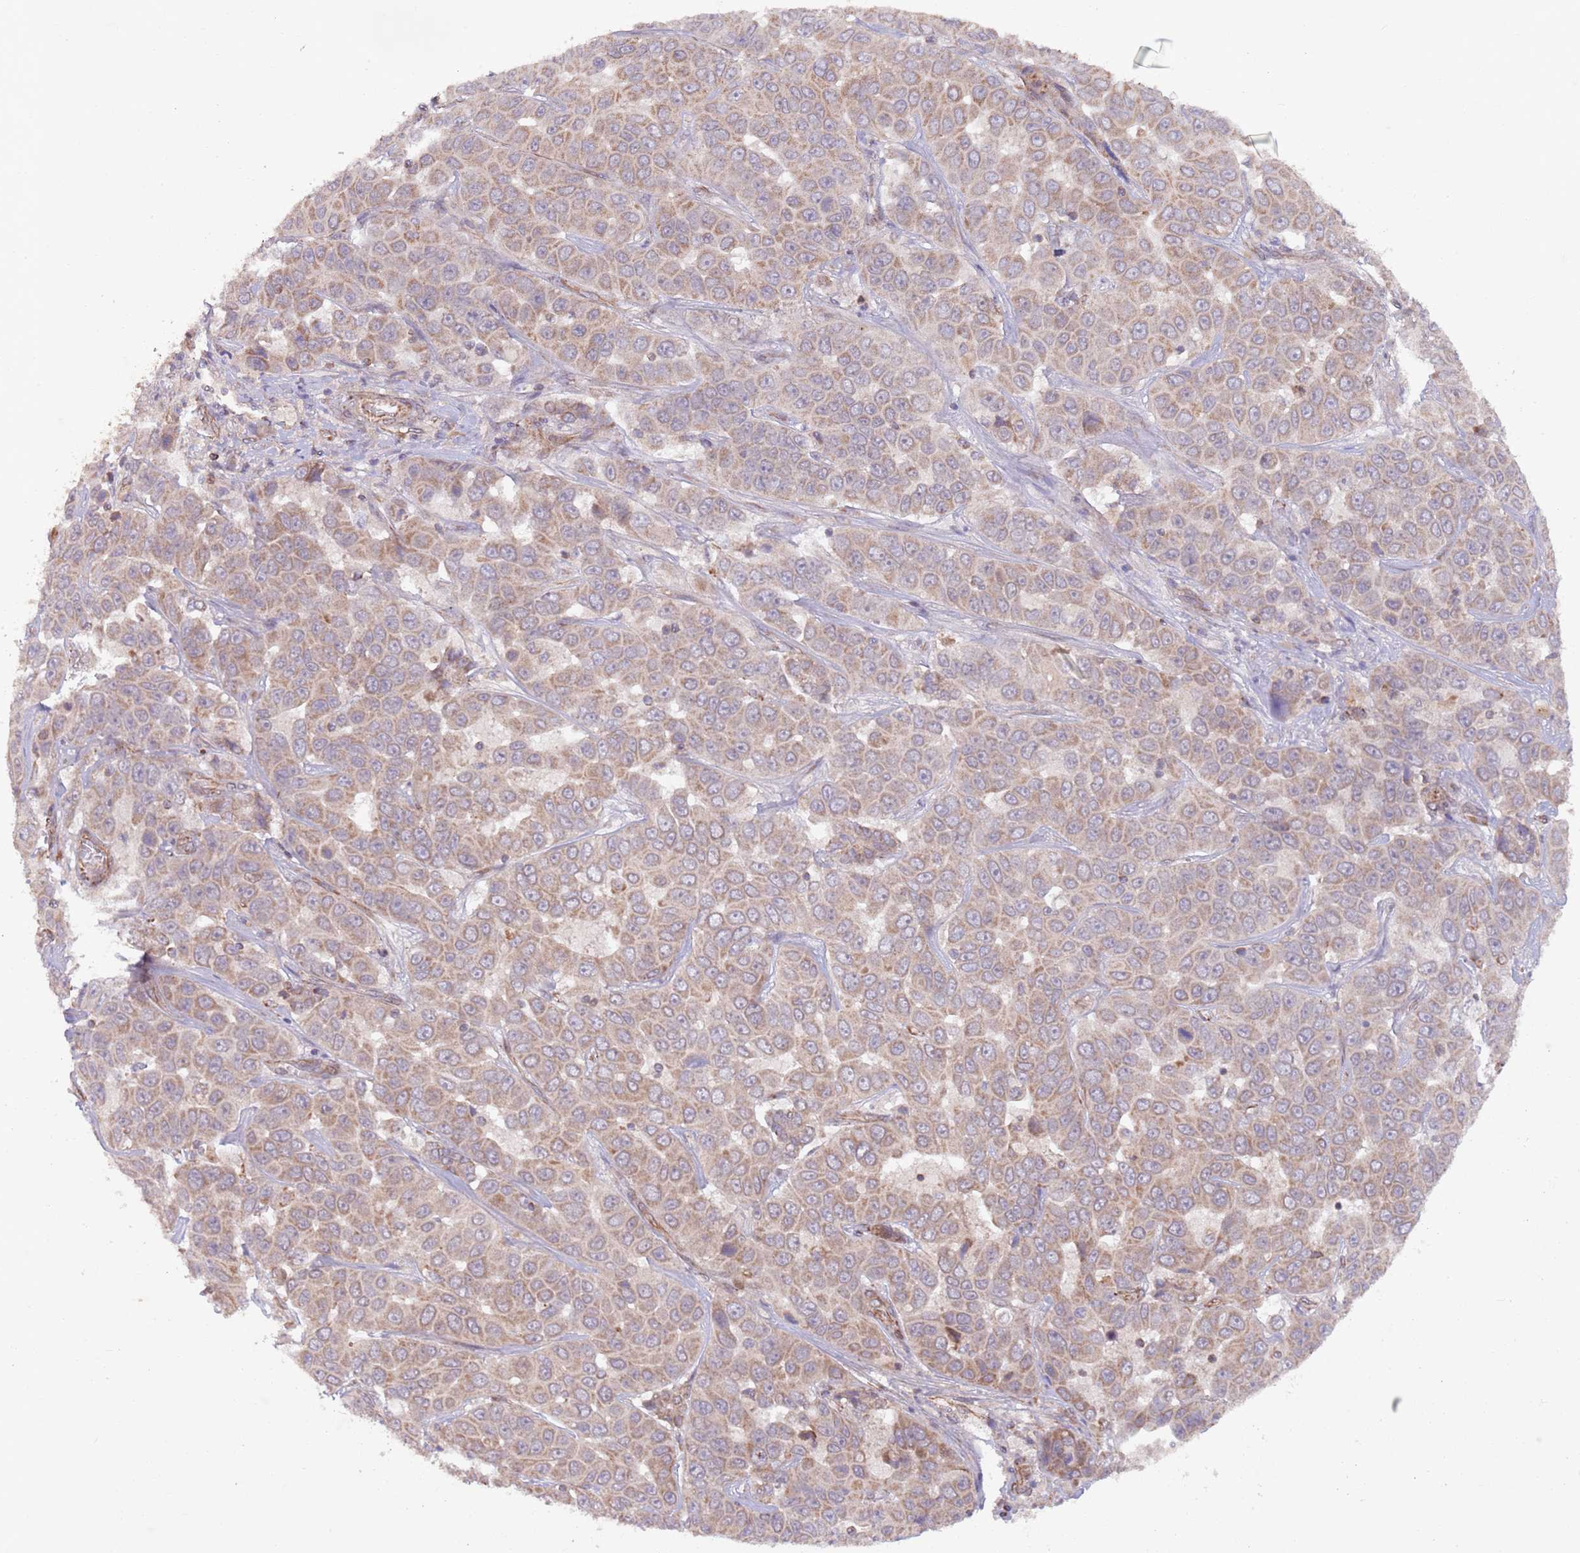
{"staining": {"intensity": "moderate", "quantity": "25%-75%", "location": "cytoplasmic/membranous"}, "tissue": "liver cancer", "cell_type": "Tumor cells", "image_type": "cancer", "snomed": [{"axis": "morphology", "description": "Cholangiocarcinoma"}, {"axis": "topography", "description": "Liver"}], "caption": "Human liver cancer (cholangiocarcinoma) stained with a protein marker displays moderate staining in tumor cells.", "gene": "CHD9", "patient": {"sex": "female", "age": 52}}